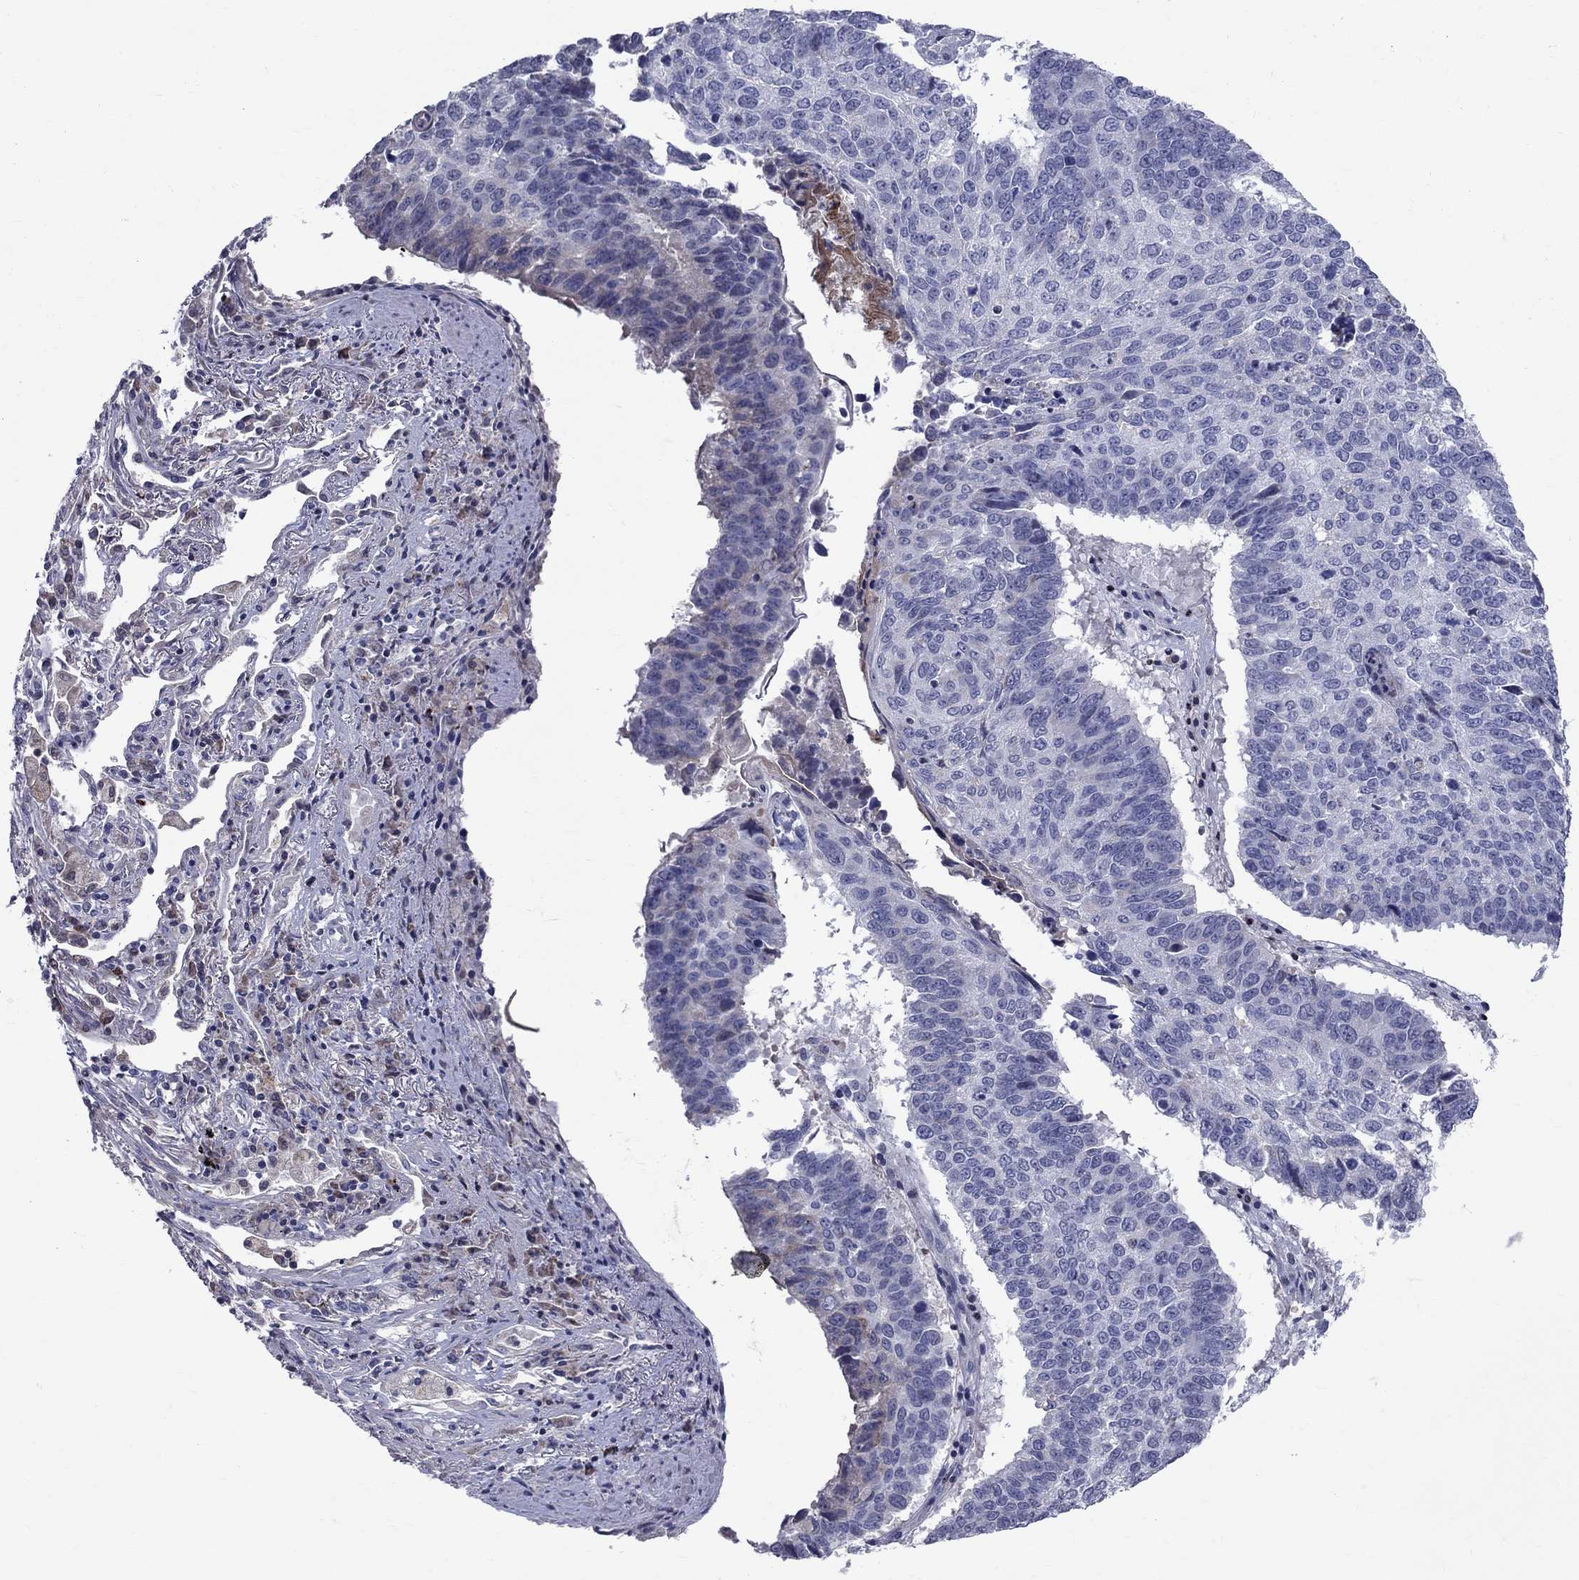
{"staining": {"intensity": "negative", "quantity": "none", "location": "none"}, "tissue": "lung cancer", "cell_type": "Tumor cells", "image_type": "cancer", "snomed": [{"axis": "morphology", "description": "Squamous cell carcinoma, NOS"}, {"axis": "topography", "description": "Lung"}], "caption": "Lung squamous cell carcinoma was stained to show a protein in brown. There is no significant expression in tumor cells.", "gene": "SLC4A10", "patient": {"sex": "male", "age": 73}}